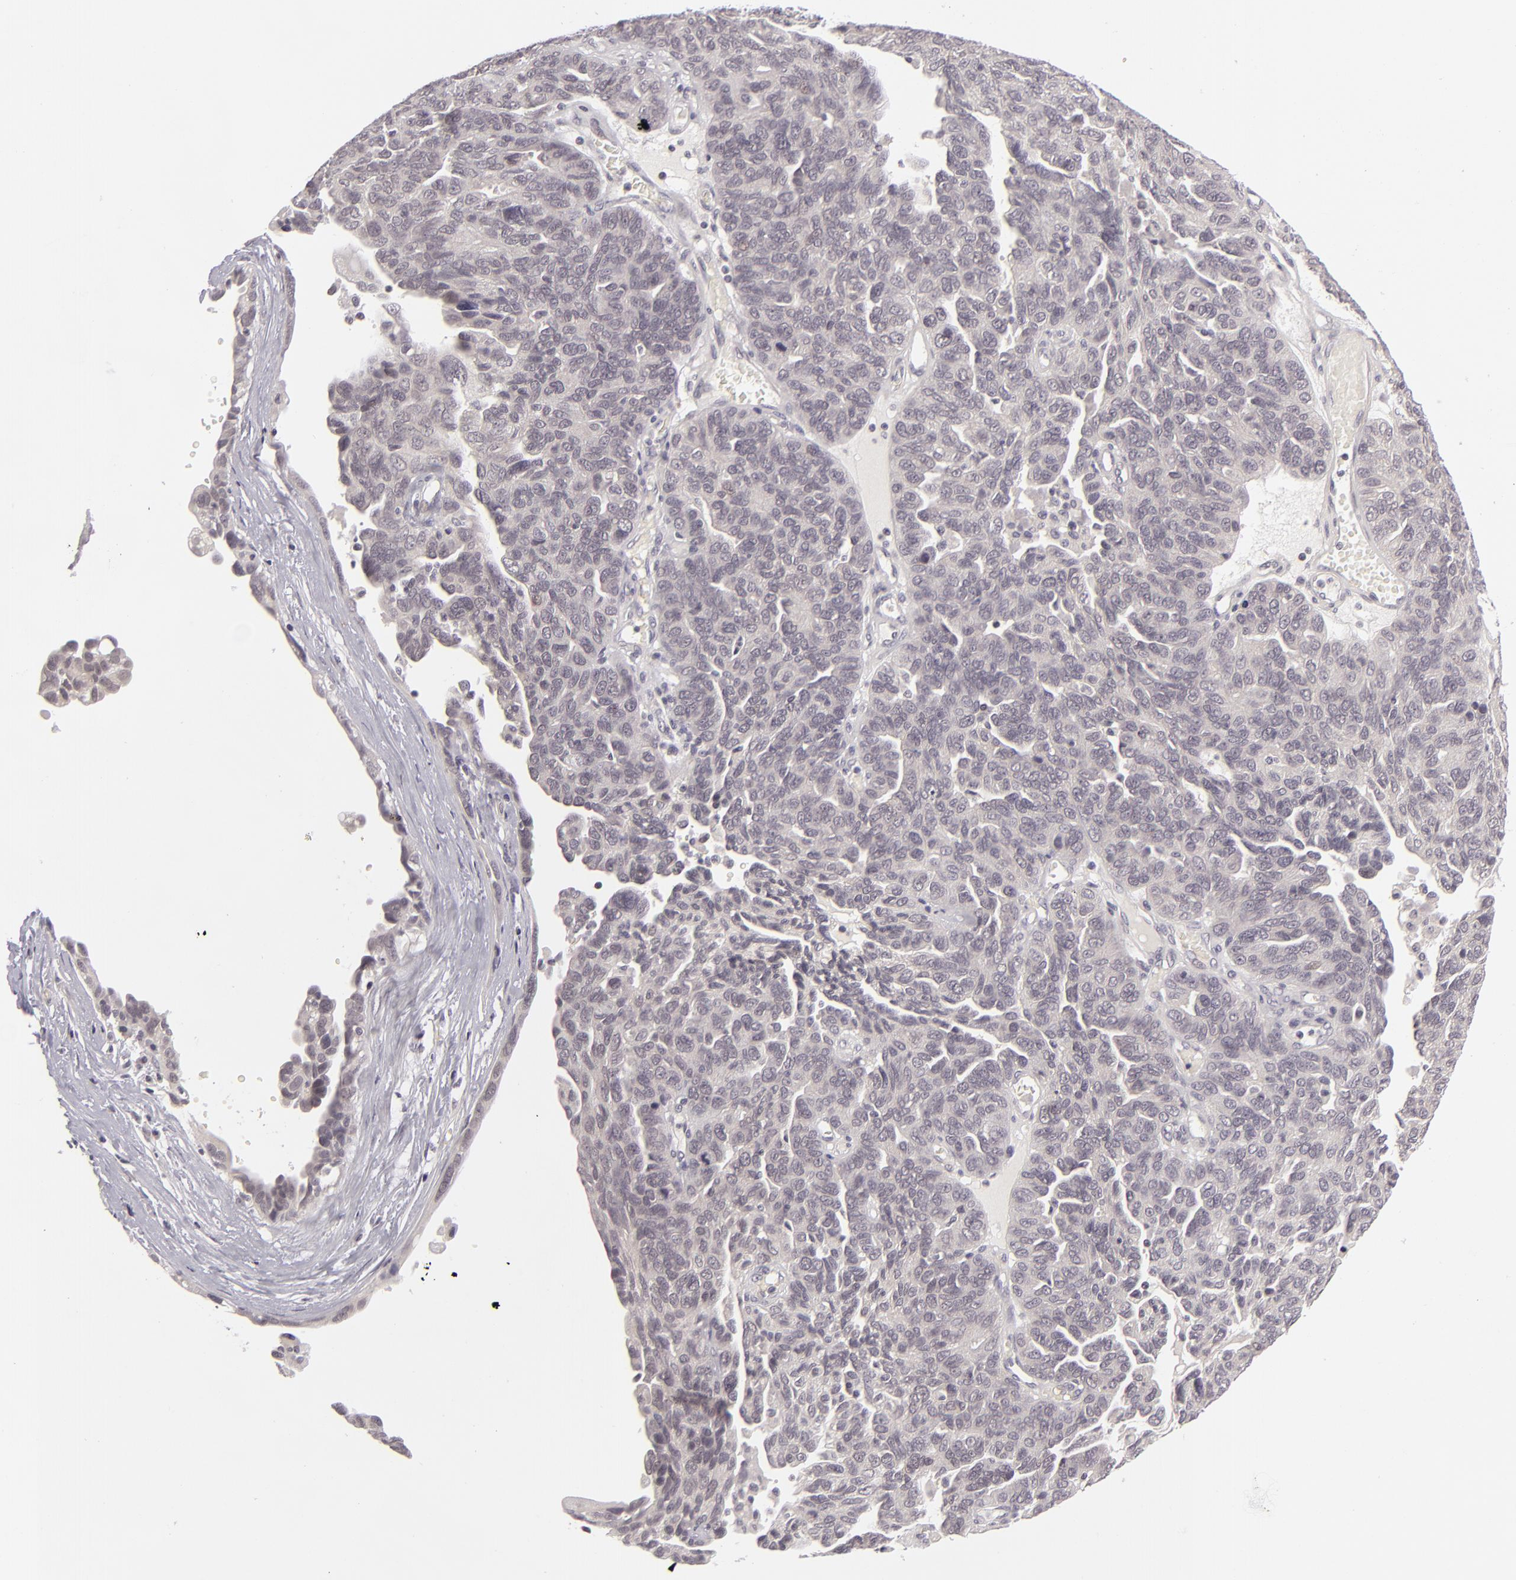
{"staining": {"intensity": "negative", "quantity": "none", "location": "none"}, "tissue": "ovarian cancer", "cell_type": "Tumor cells", "image_type": "cancer", "snomed": [{"axis": "morphology", "description": "Cystadenocarcinoma, serous, NOS"}, {"axis": "topography", "description": "Ovary"}], "caption": "Micrograph shows no protein expression in tumor cells of ovarian serous cystadenocarcinoma tissue. (Stains: DAB (3,3'-diaminobenzidine) immunohistochemistry (IHC) with hematoxylin counter stain, Microscopy: brightfield microscopy at high magnification).", "gene": "DLG3", "patient": {"sex": "female", "age": 64}}